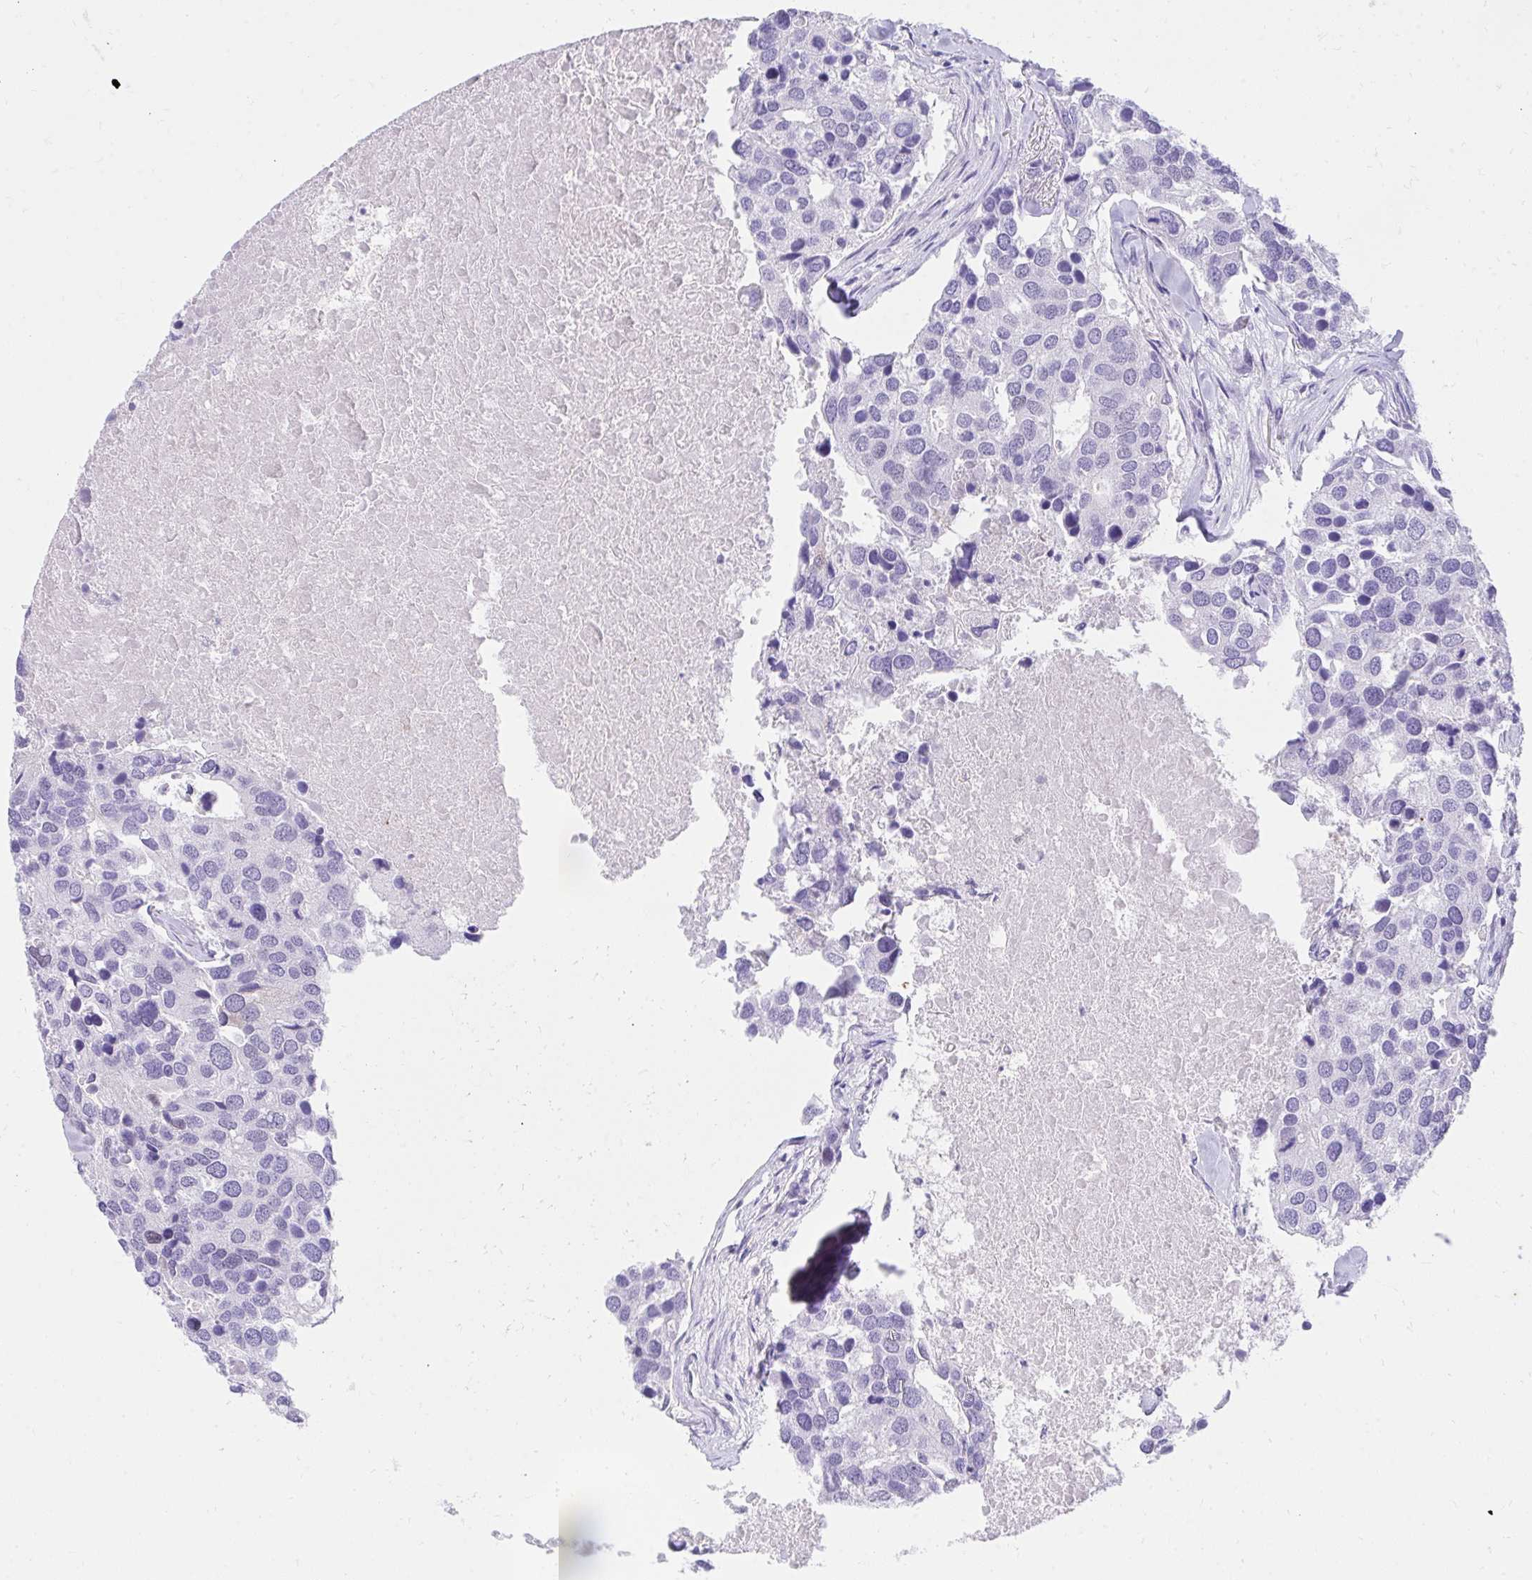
{"staining": {"intensity": "negative", "quantity": "none", "location": "none"}, "tissue": "breast cancer", "cell_type": "Tumor cells", "image_type": "cancer", "snomed": [{"axis": "morphology", "description": "Duct carcinoma"}, {"axis": "topography", "description": "Breast"}], "caption": "Immunohistochemistry (IHC) photomicrograph of neoplastic tissue: human breast cancer (invasive ductal carcinoma) stained with DAB shows no significant protein expression in tumor cells.", "gene": "KLK1", "patient": {"sex": "female", "age": 83}}